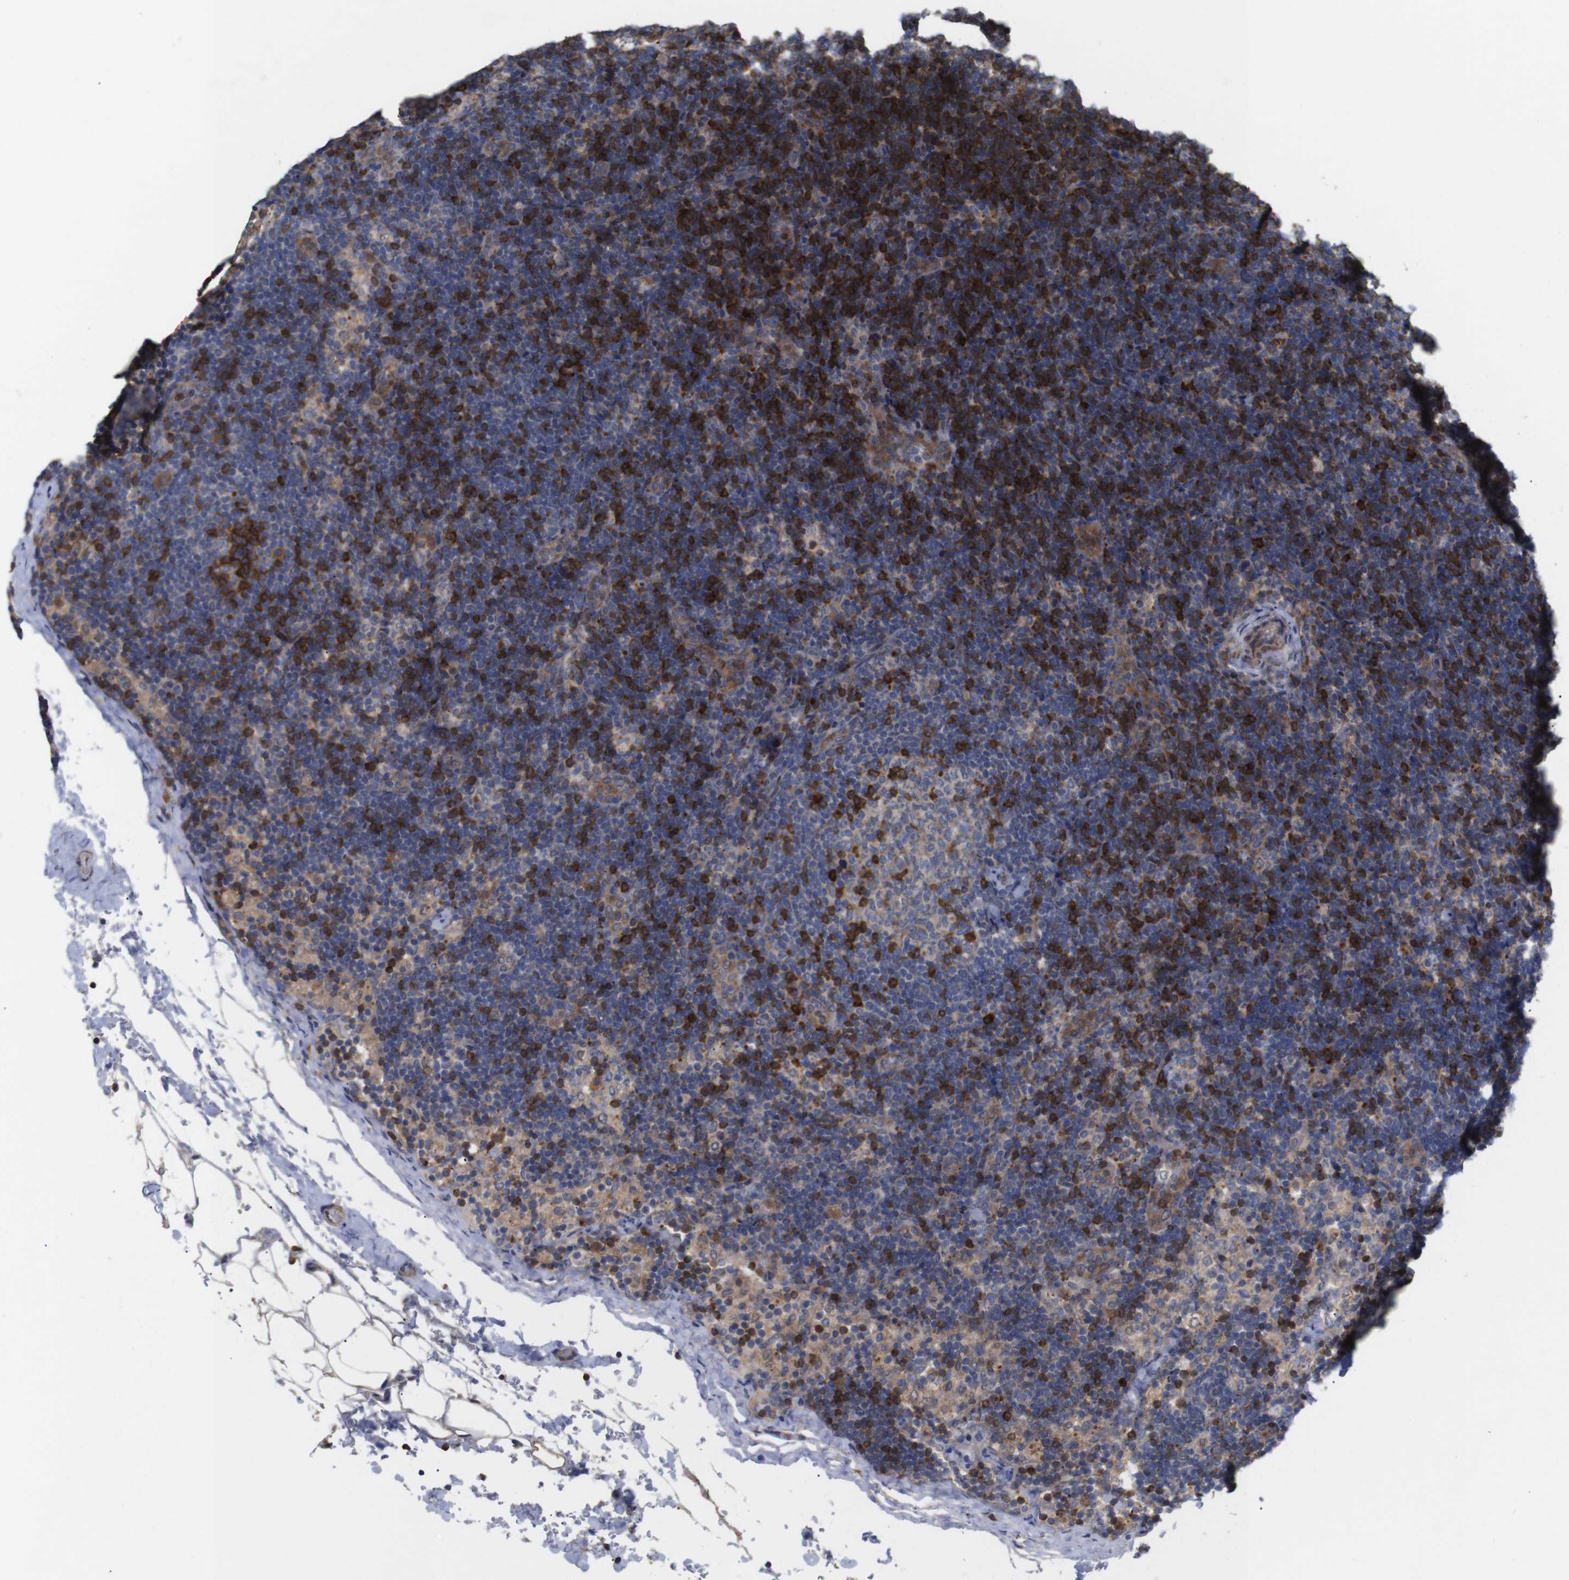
{"staining": {"intensity": "strong", "quantity": "<25%", "location": "cytoplasmic/membranous"}, "tissue": "lymph node", "cell_type": "Germinal center cells", "image_type": "normal", "snomed": [{"axis": "morphology", "description": "Normal tissue, NOS"}, {"axis": "topography", "description": "Lymph node"}], "caption": "Immunohistochemistry of normal lymph node exhibits medium levels of strong cytoplasmic/membranous staining in about <25% of germinal center cells.", "gene": "TIAM1", "patient": {"sex": "female", "age": 14}}